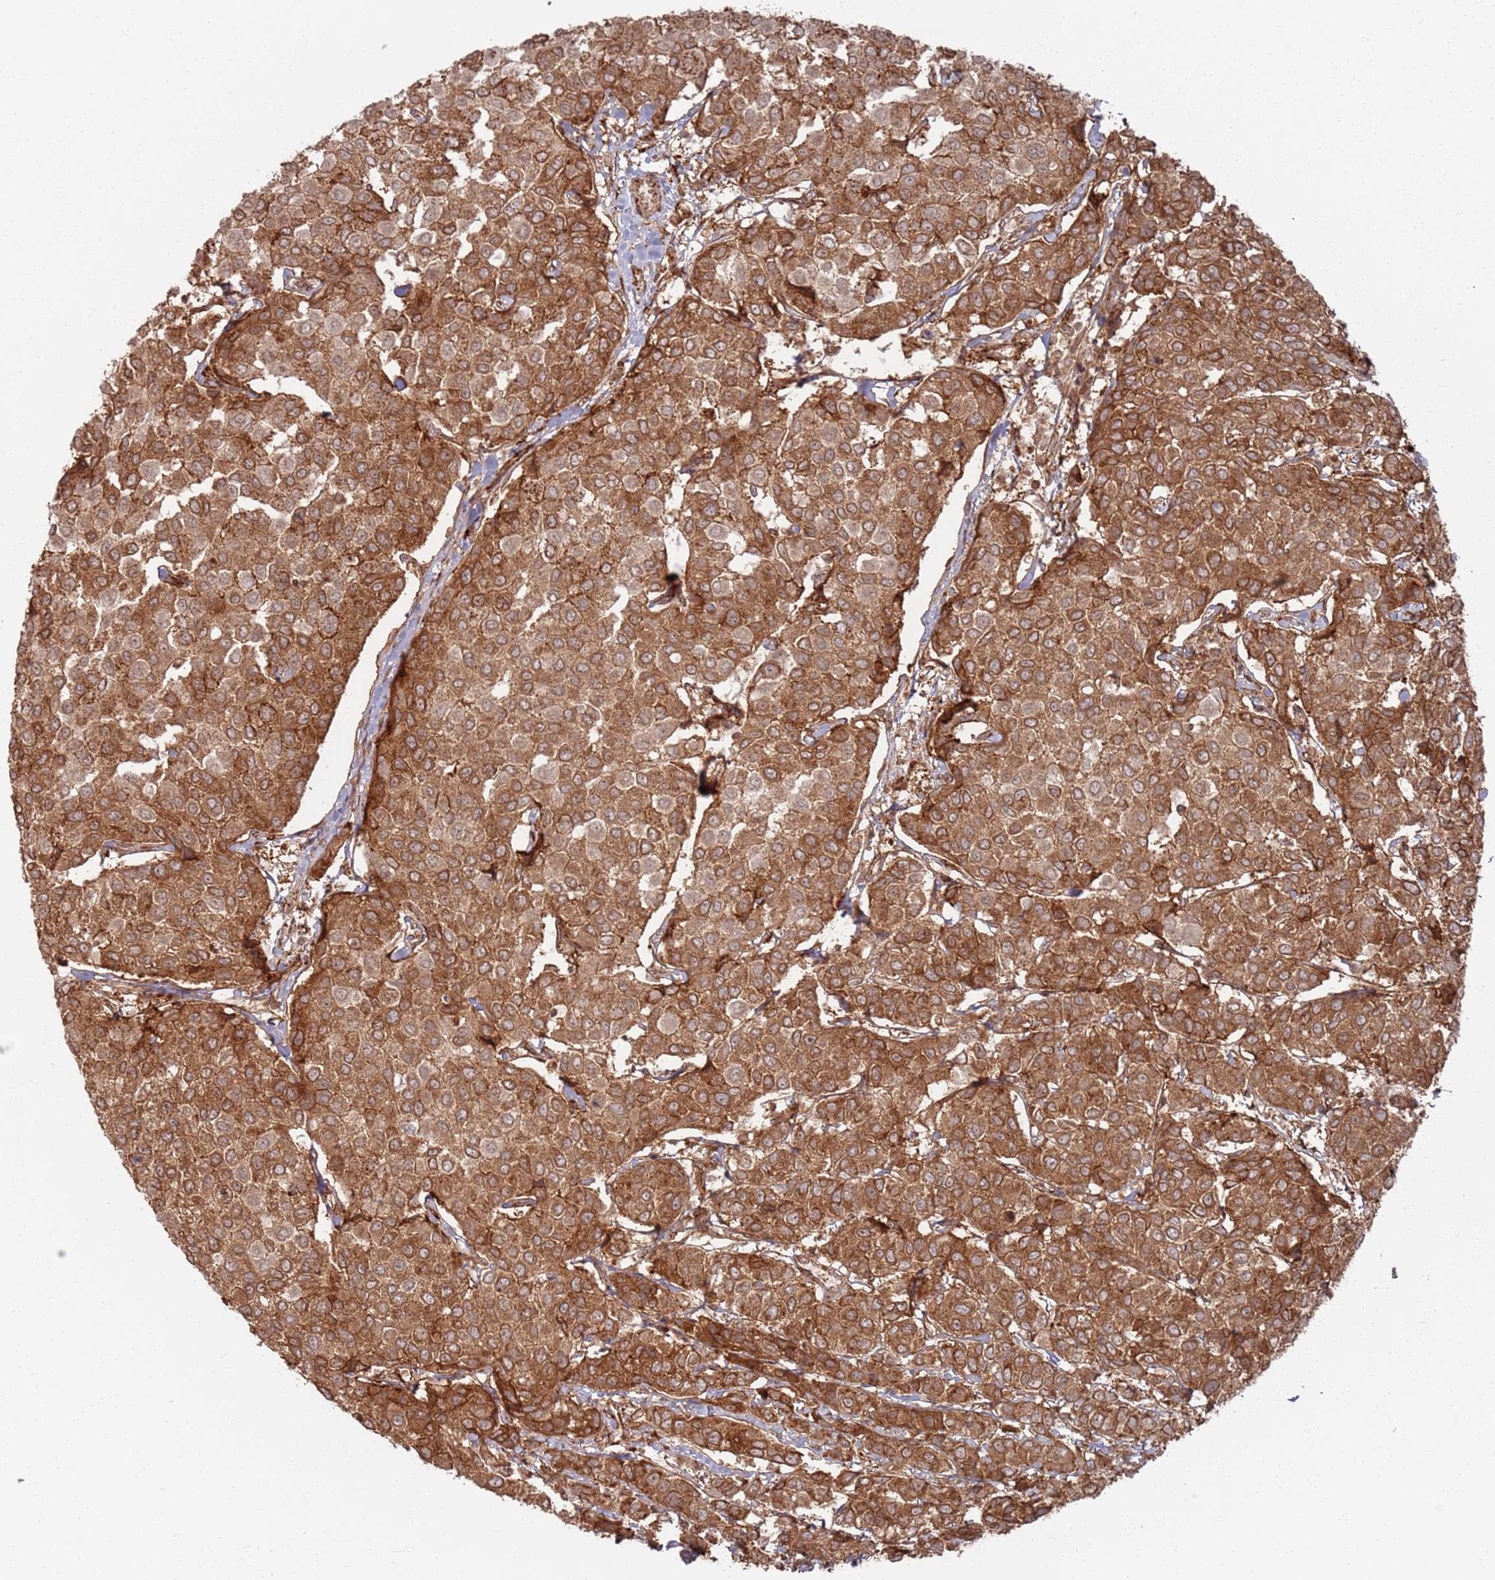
{"staining": {"intensity": "strong", "quantity": ">75%", "location": "cytoplasmic/membranous"}, "tissue": "breast cancer", "cell_type": "Tumor cells", "image_type": "cancer", "snomed": [{"axis": "morphology", "description": "Duct carcinoma"}, {"axis": "topography", "description": "Breast"}], "caption": "Invasive ductal carcinoma (breast) stained with immunohistochemistry (IHC) displays strong cytoplasmic/membranous positivity in approximately >75% of tumor cells. The staining is performed using DAB brown chromogen to label protein expression. The nuclei are counter-stained blue using hematoxylin.", "gene": "PIH1D1", "patient": {"sex": "female", "age": 55}}